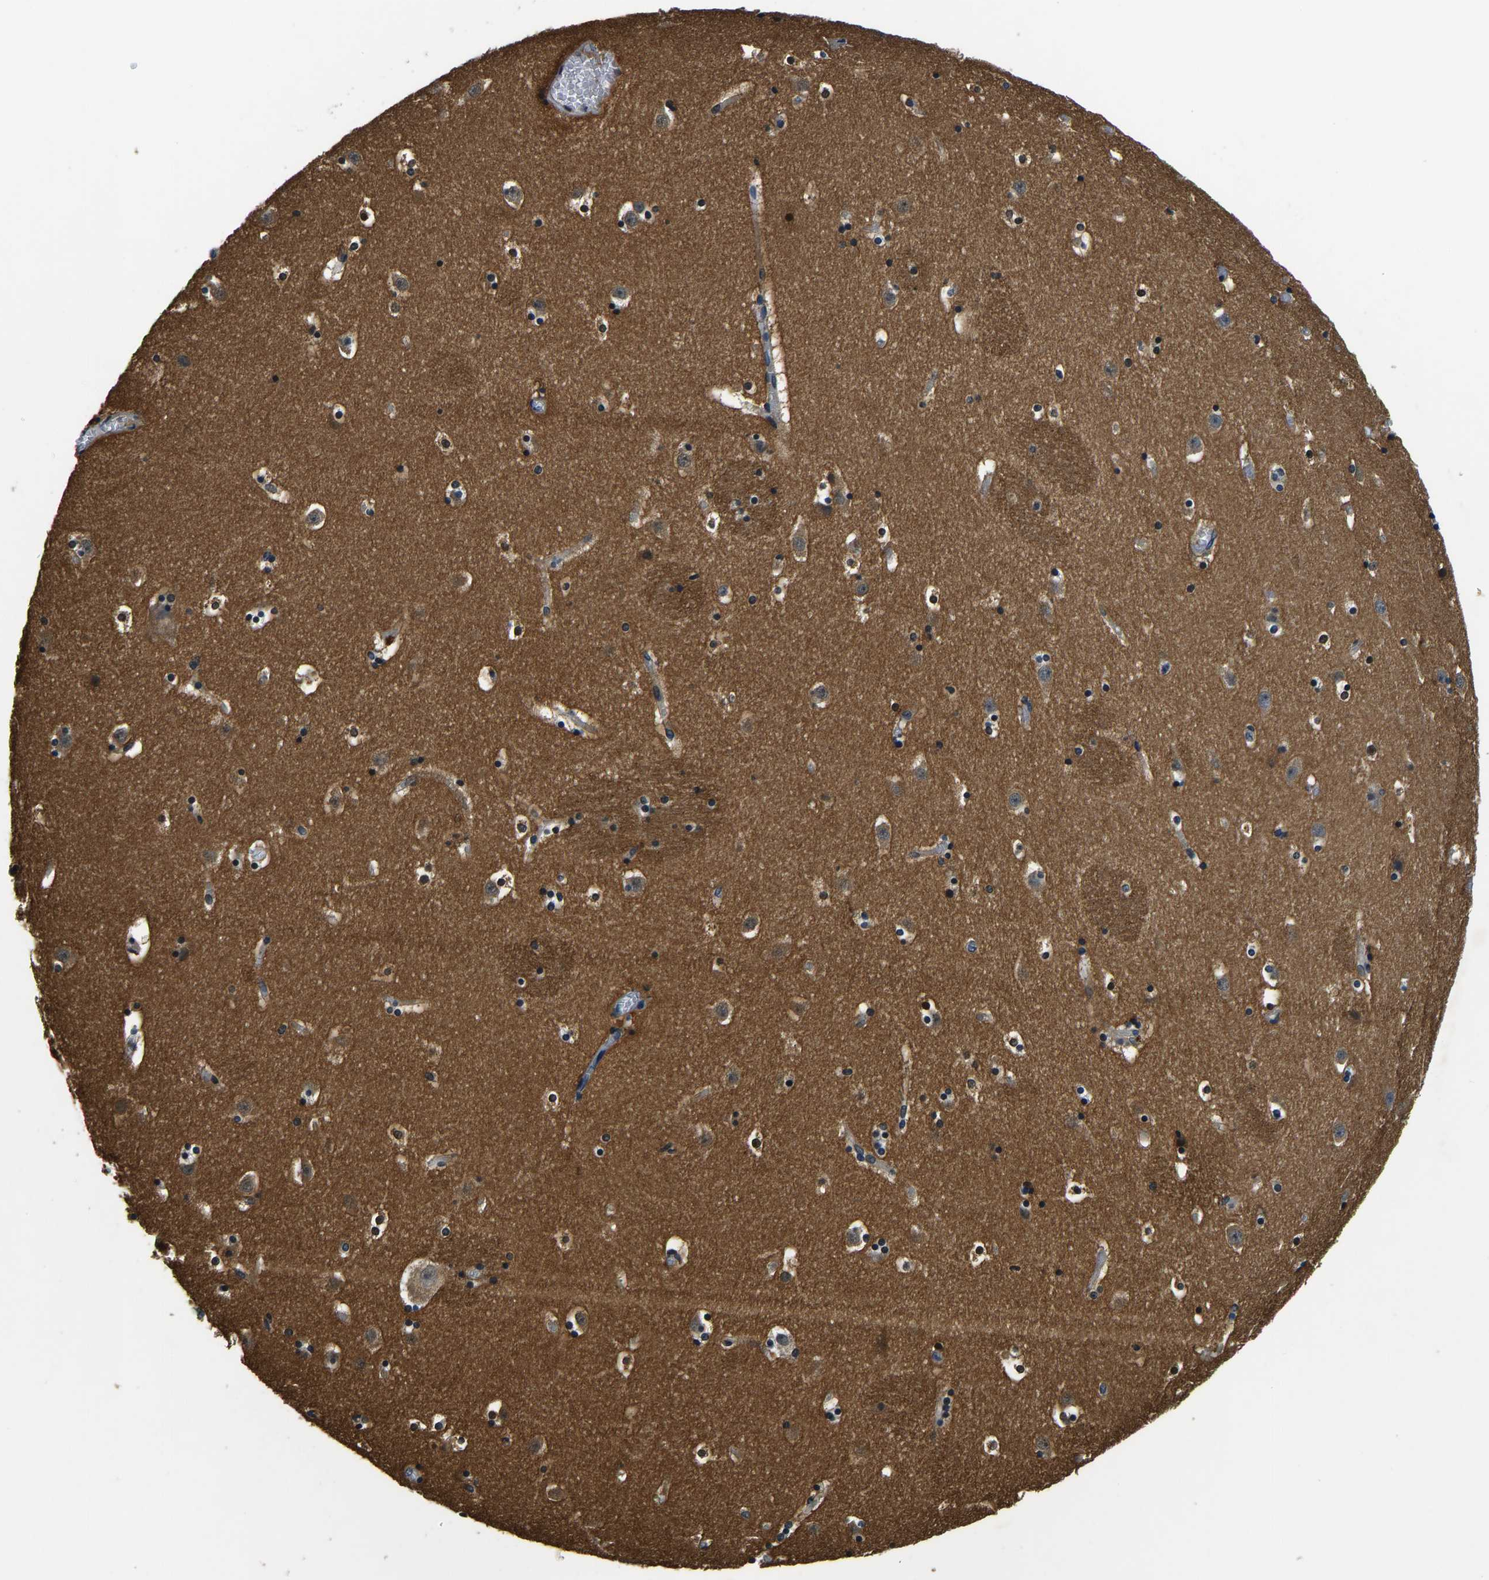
{"staining": {"intensity": "strong", "quantity": "25%-75%", "location": "cytoplasmic/membranous"}, "tissue": "caudate", "cell_type": "Glial cells", "image_type": "normal", "snomed": [{"axis": "morphology", "description": "Normal tissue, NOS"}, {"axis": "topography", "description": "Lateral ventricle wall"}], "caption": "Immunohistochemistry (IHC) staining of unremarkable caudate, which demonstrates high levels of strong cytoplasmic/membranous expression in approximately 25%-75% of glial cells indicating strong cytoplasmic/membranous protein staining. The staining was performed using DAB (brown) for protein detection and nuclei were counterstained in hematoxylin (blue).", "gene": "RESF1", "patient": {"sex": "male", "age": 45}}